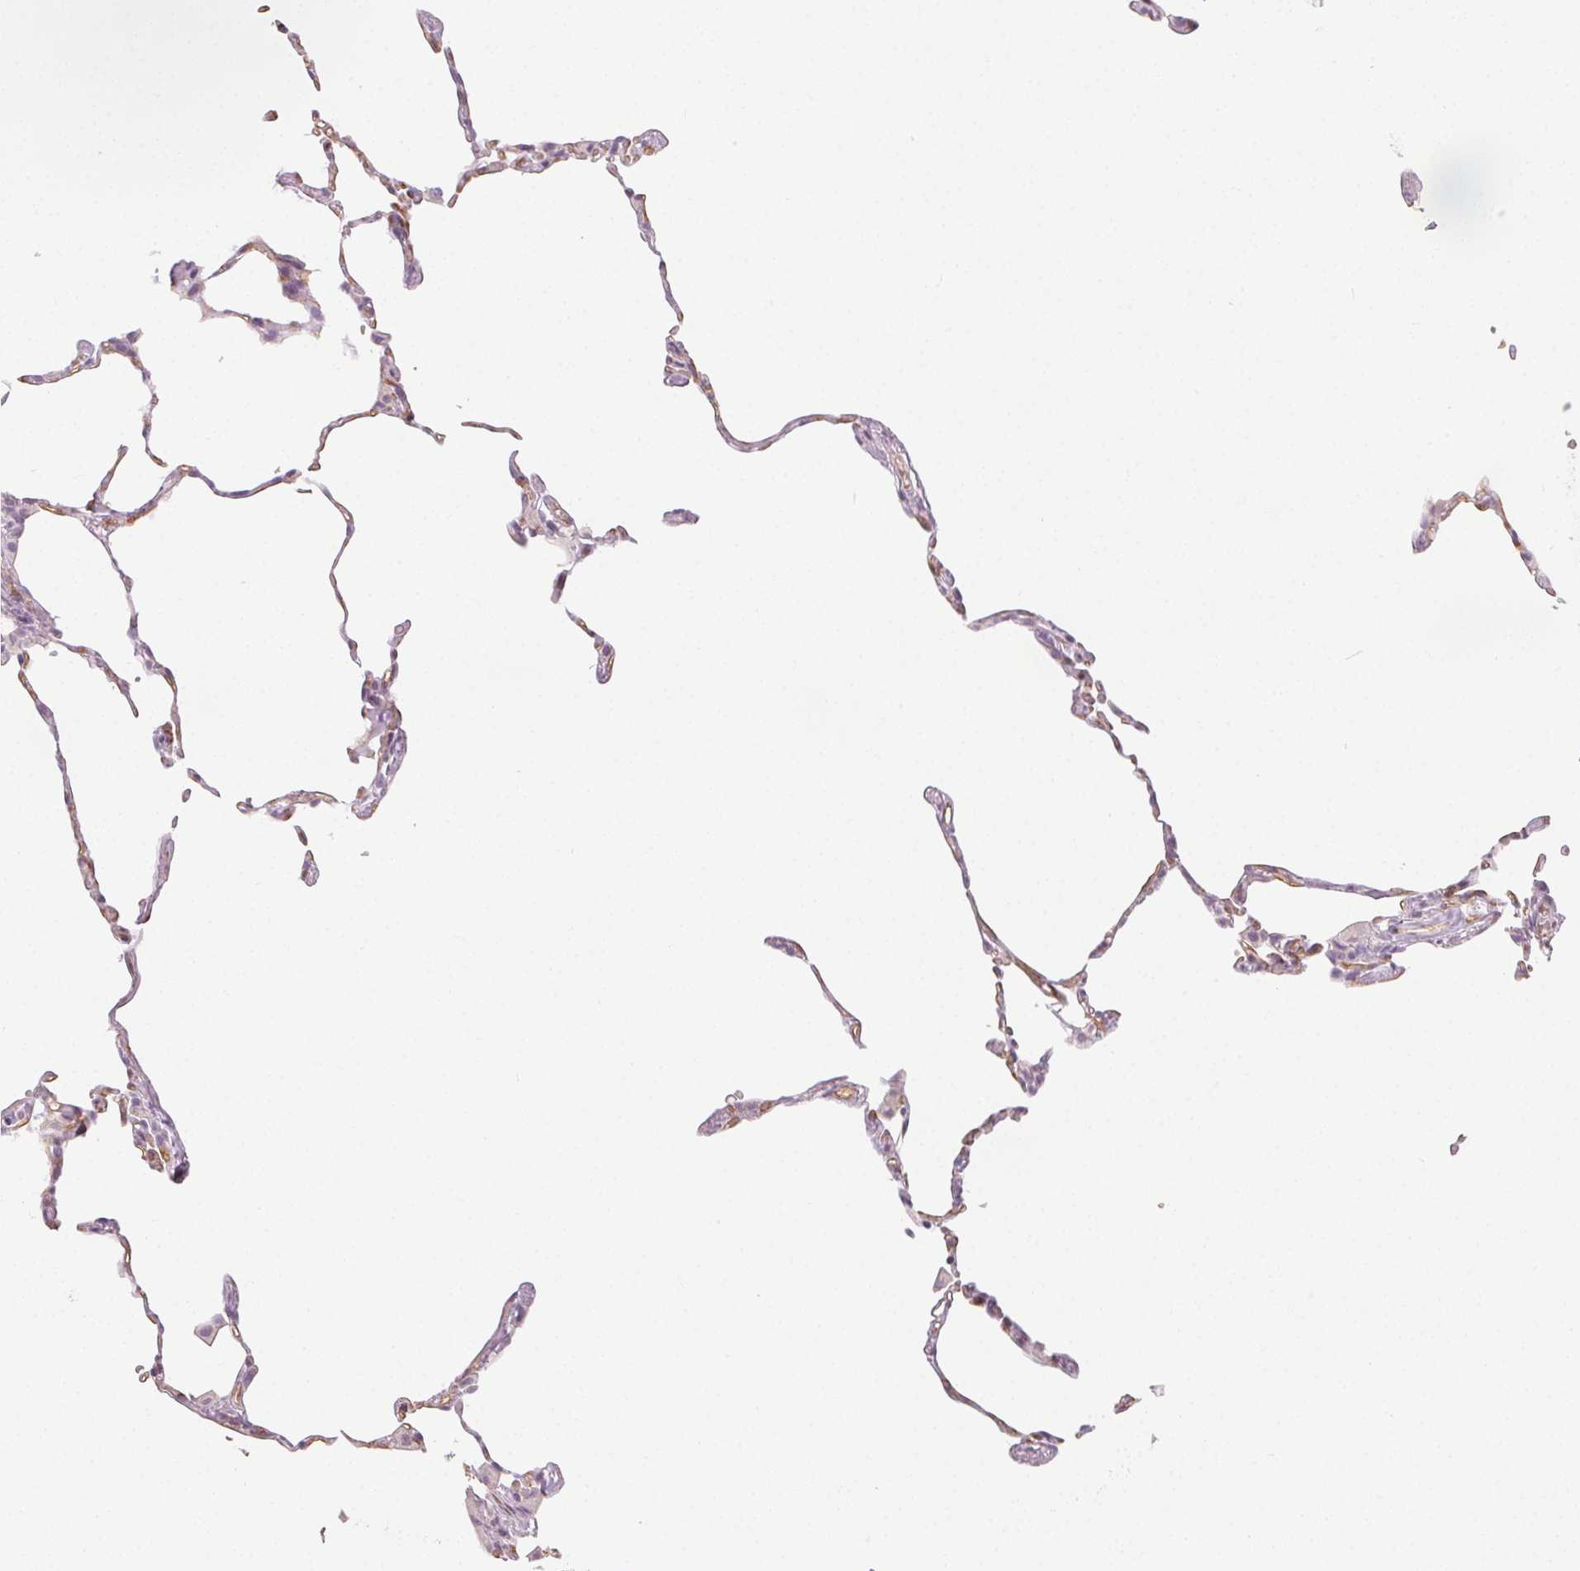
{"staining": {"intensity": "weak", "quantity": "<25%", "location": "cytoplasmic/membranous"}, "tissue": "lung", "cell_type": "Alveolar cells", "image_type": "normal", "snomed": [{"axis": "morphology", "description": "Normal tissue, NOS"}, {"axis": "topography", "description": "Lung"}], "caption": "The micrograph shows no significant staining in alveolar cells of lung.", "gene": "PODXL", "patient": {"sex": "female", "age": 57}}